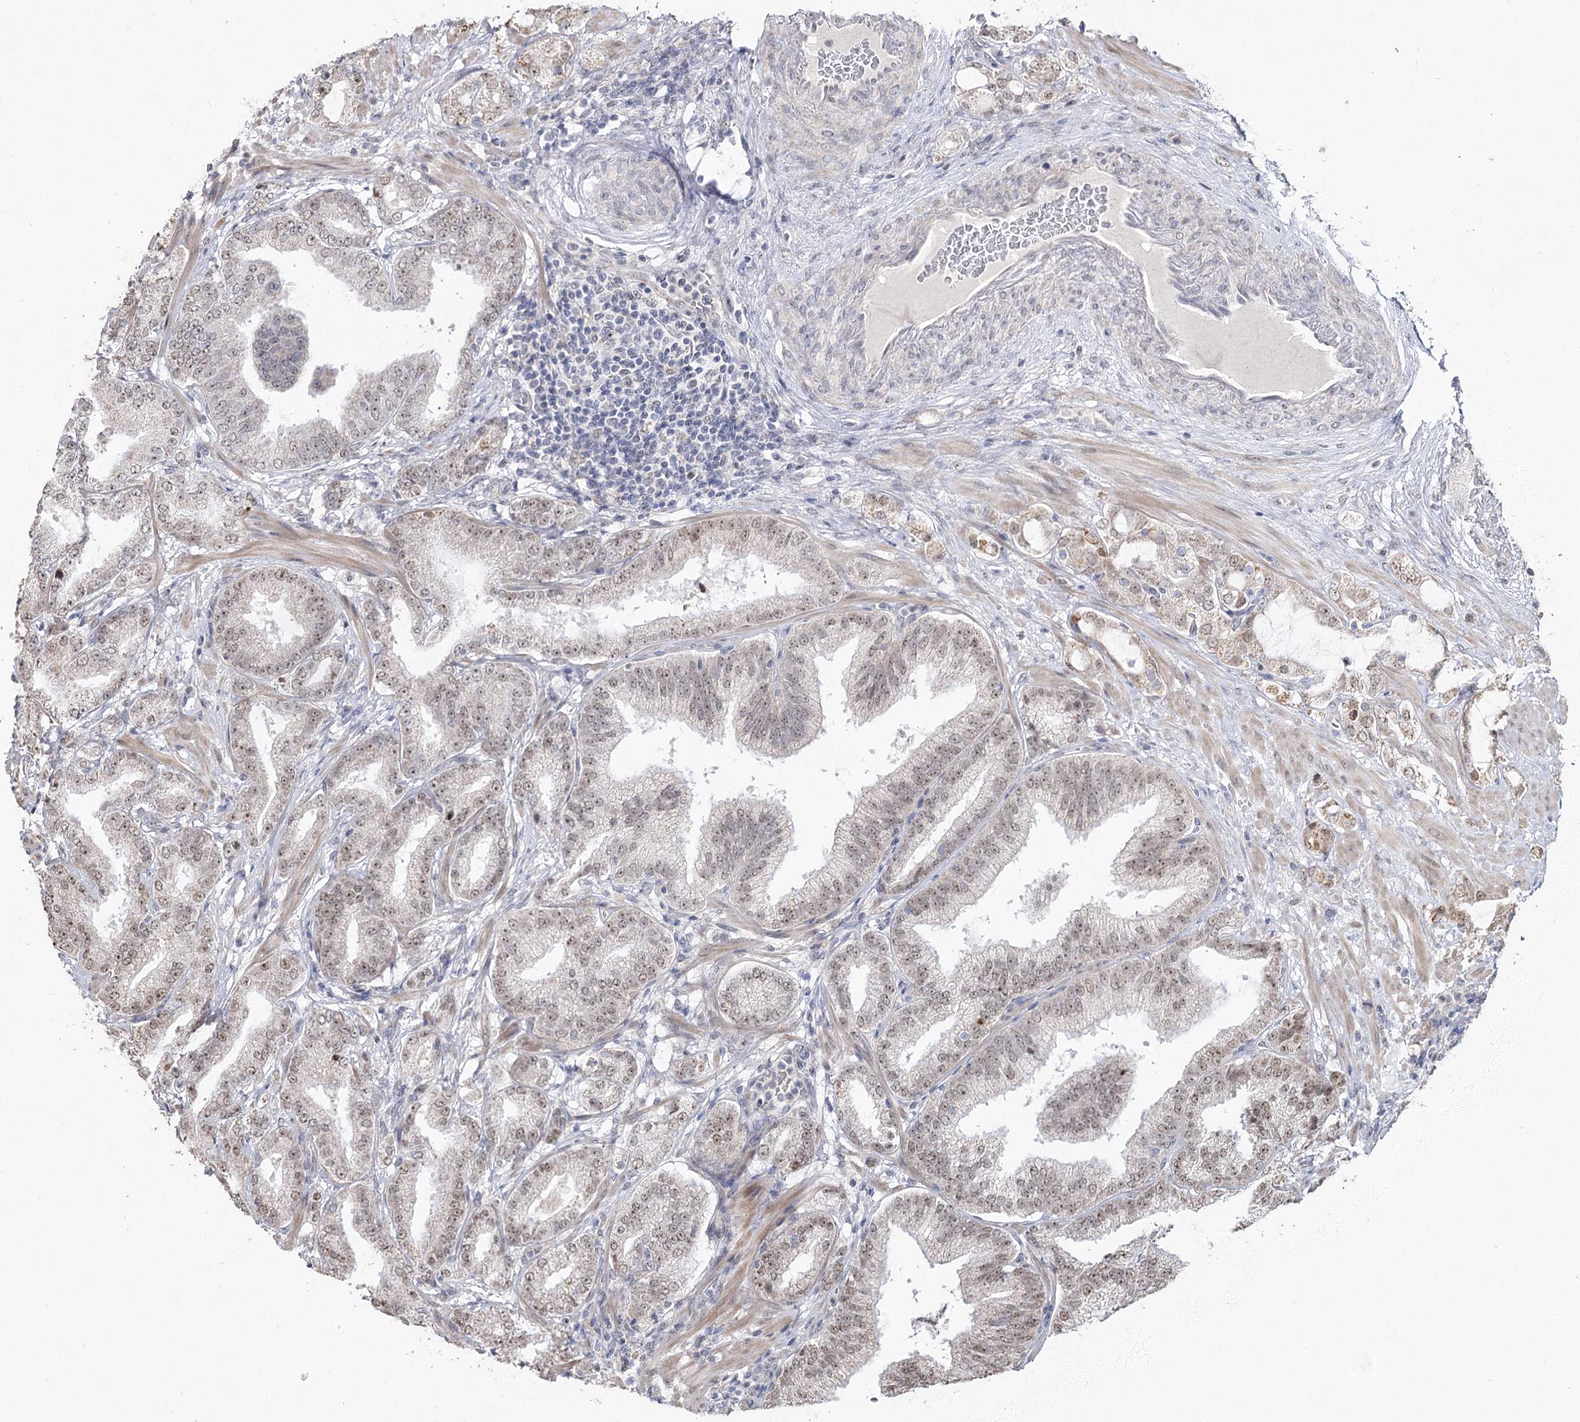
{"staining": {"intensity": "weak", "quantity": "25%-75%", "location": "nuclear"}, "tissue": "prostate cancer", "cell_type": "Tumor cells", "image_type": "cancer", "snomed": [{"axis": "morphology", "description": "Adenocarcinoma, High grade"}, {"axis": "topography", "description": "Prostate"}], "caption": "A brown stain highlights weak nuclear expression of a protein in human prostate high-grade adenocarcinoma tumor cells. The protein of interest is stained brown, and the nuclei are stained in blue (DAB (3,3'-diaminobenzidine) IHC with brightfield microscopy, high magnification).", "gene": "RUFY4", "patient": {"sex": "male", "age": 64}}